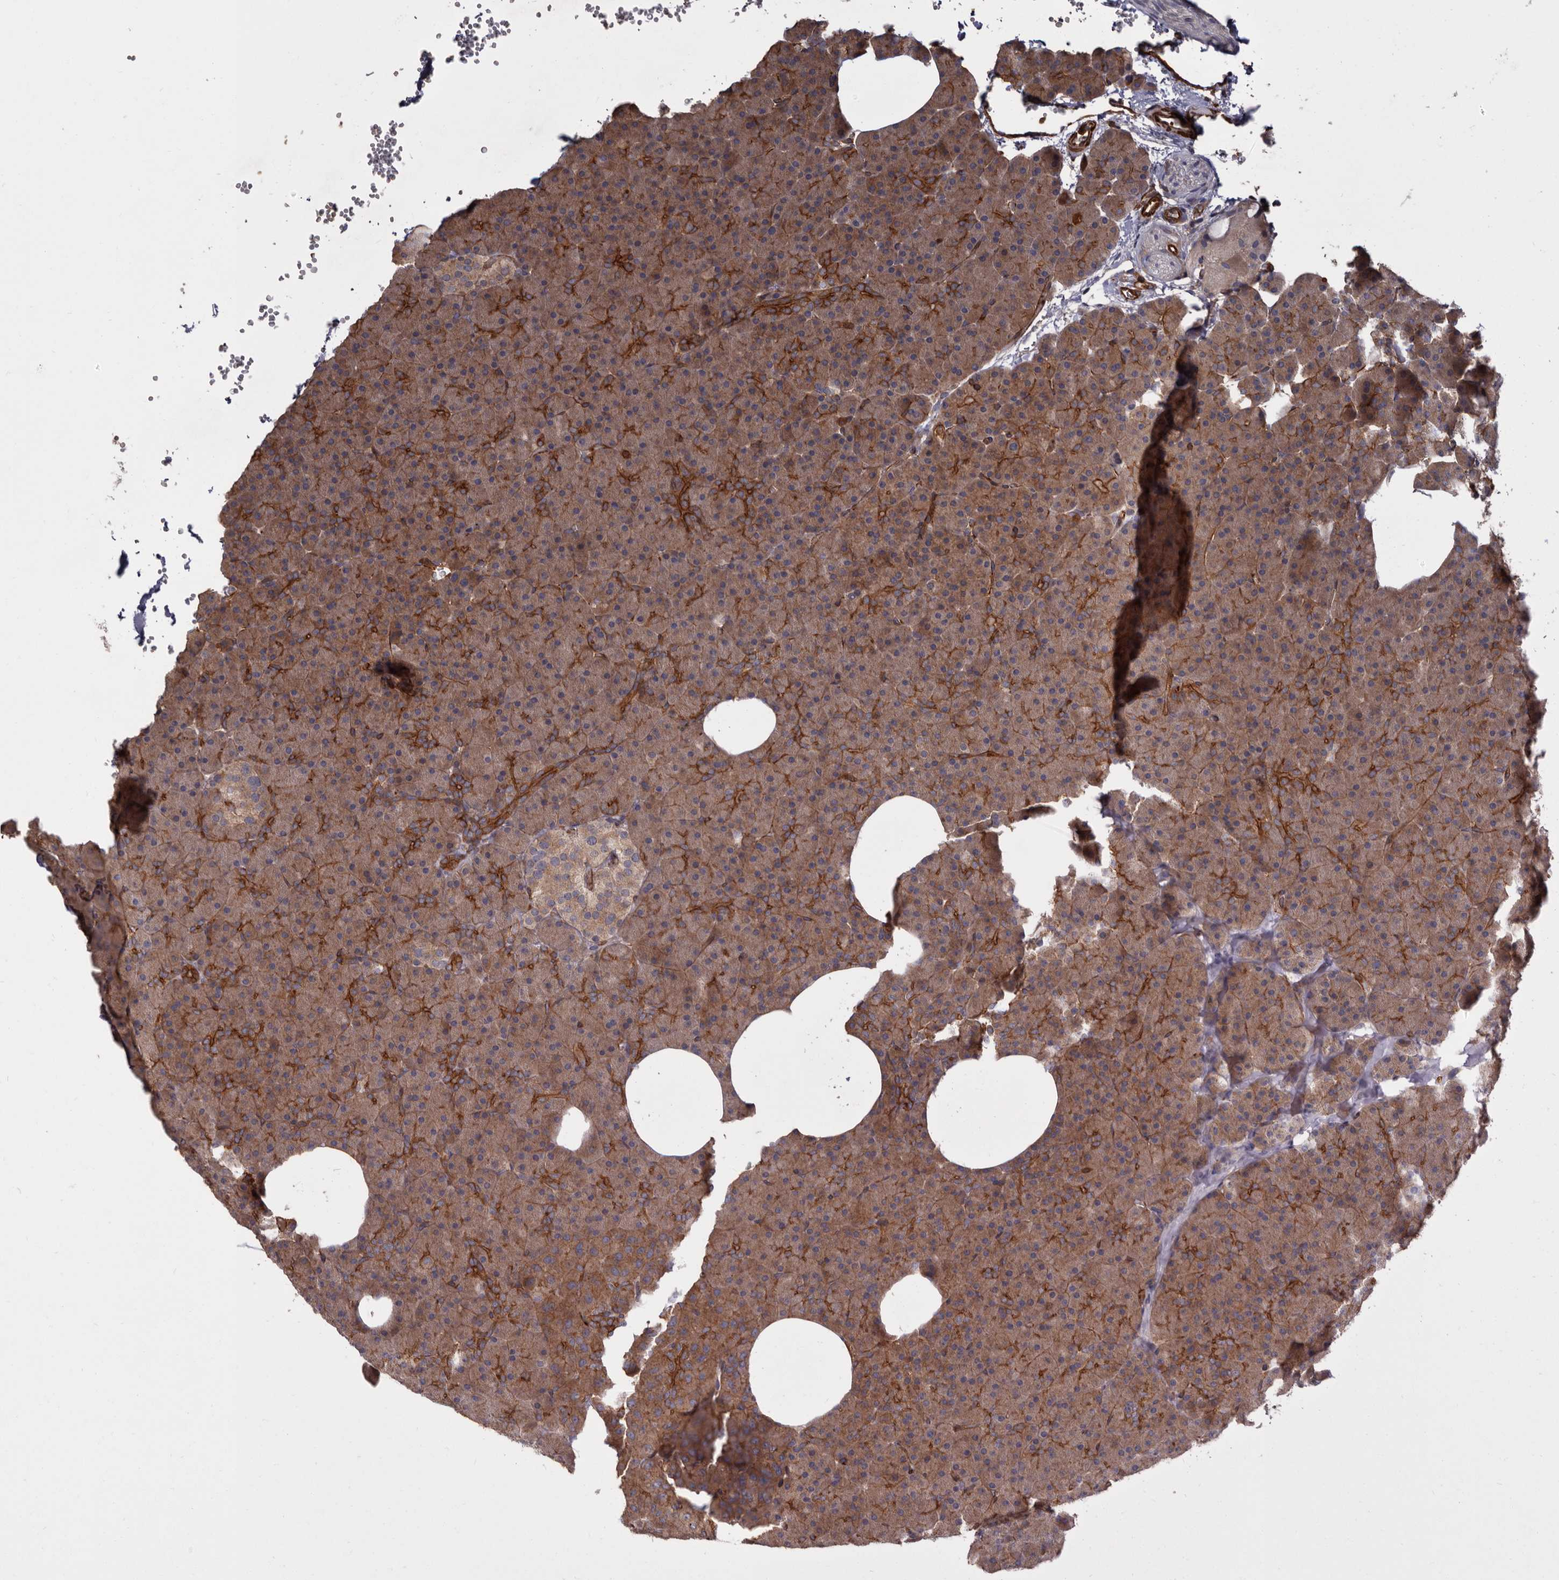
{"staining": {"intensity": "moderate", "quantity": ">75%", "location": "cytoplasmic/membranous"}, "tissue": "pancreas", "cell_type": "Exocrine glandular cells", "image_type": "normal", "snomed": [{"axis": "morphology", "description": "Normal tissue, NOS"}, {"axis": "morphology", "description": "Carcinoid, malignant, NOS"}, {"axis": "topography", "description": "Pancreas"}], "caption": "Moderate cytoplasmic/membranous protein positivity is seen in approximately >75% of exocrine glandular cells in pancreas.", "gene": "TMC7", "patient": {"sex": "female", "age": 35}}